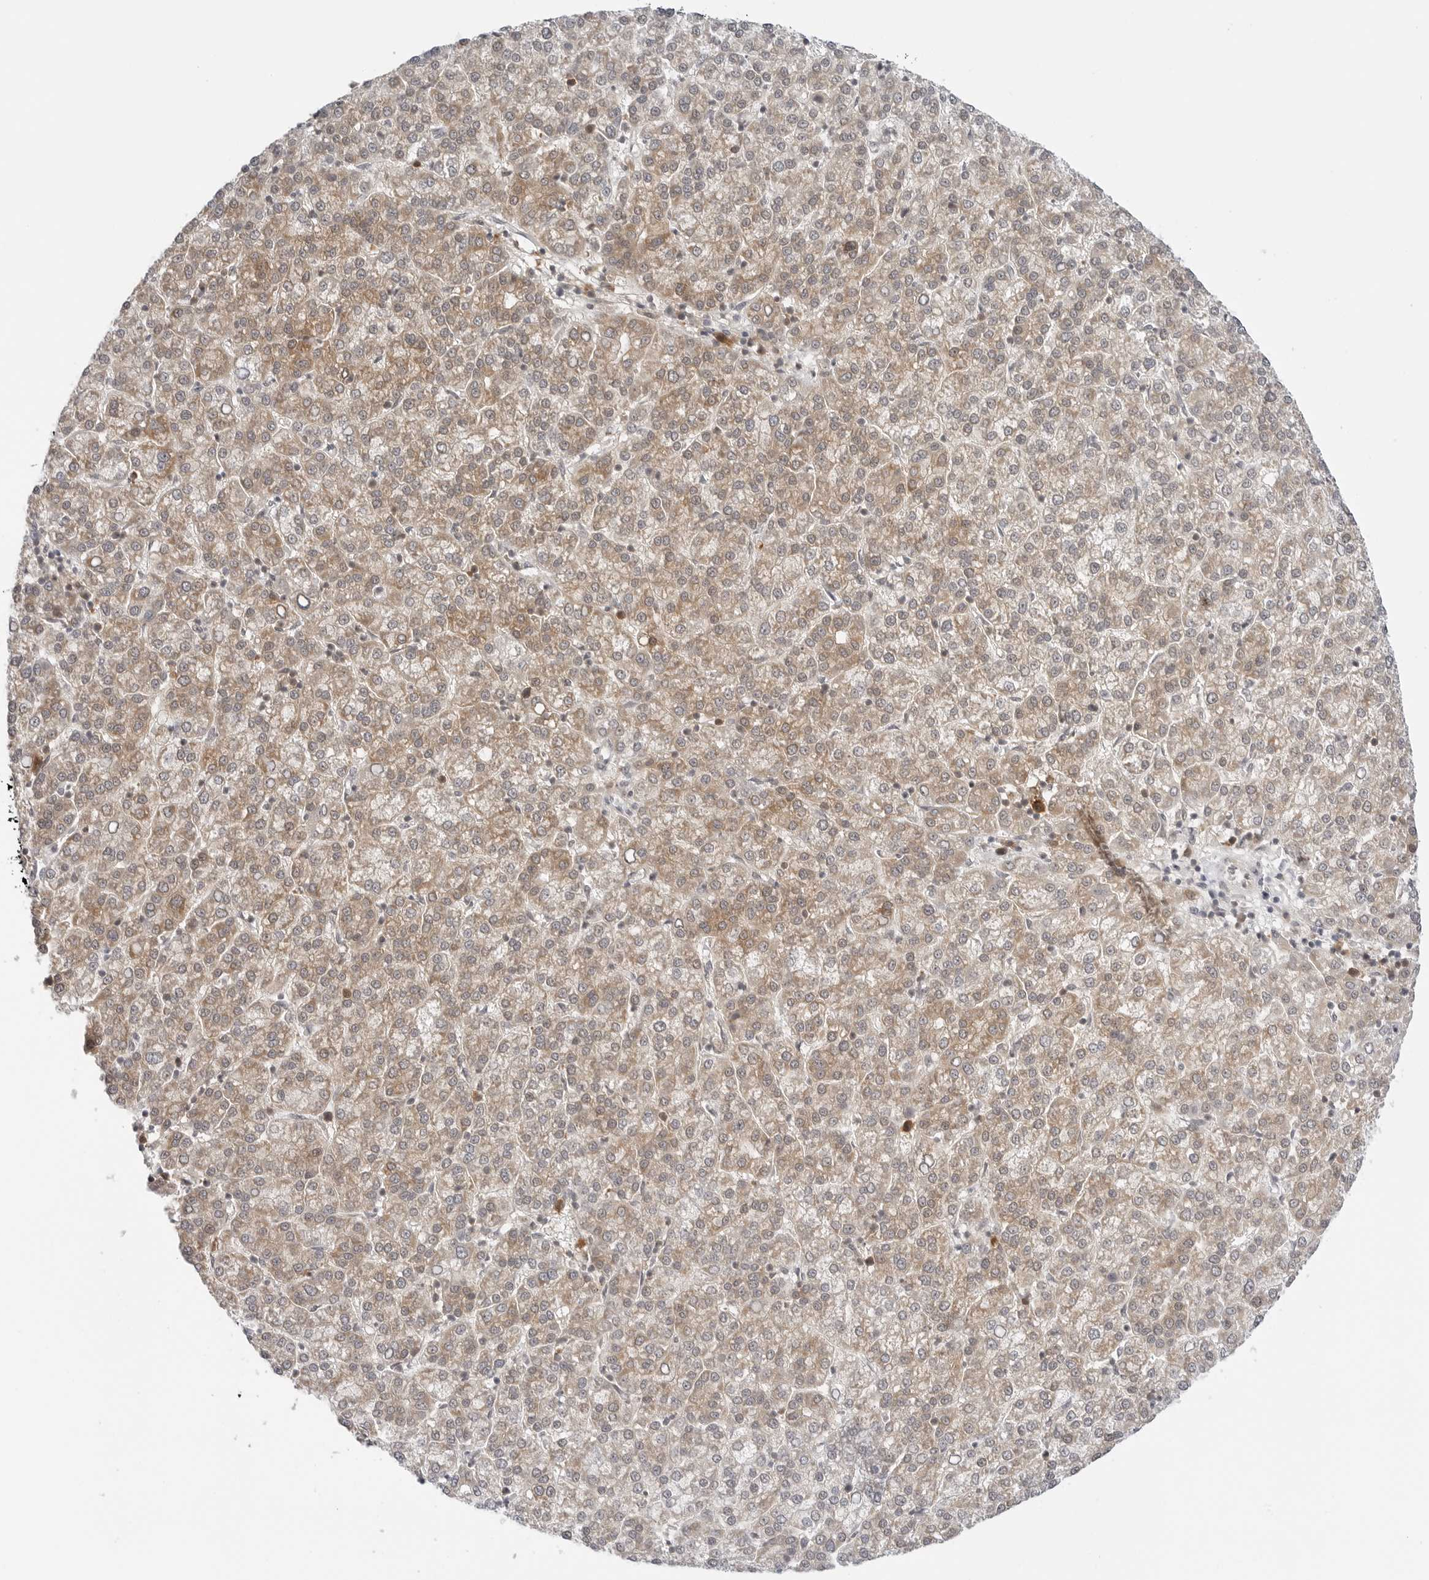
{"staining": {"intensity": "weak", "quantity": "25%-75%", "location": "cytoplasmic/membranous"}, "tissue": "liver cancer", "cell_type": "Tumor cells", "image_type": "cancer", "snomed": [{"axis": "morphology", "description": "Carcinoma, Hepatocellular, NOS"}, {"axis": "topography", "description": "Liver"}], "caption": "Immunohistochemistry (IHC) (DAB (3,3'-diaminobenzidine)) staining of human liver hepatocellular carcinoma reveals weak cytoplasmic/membranous protein positivity in approximately 25%-75% of tumor cells.", "gene": "NUDC", "patient": {"sex": "female", "age": 58}}